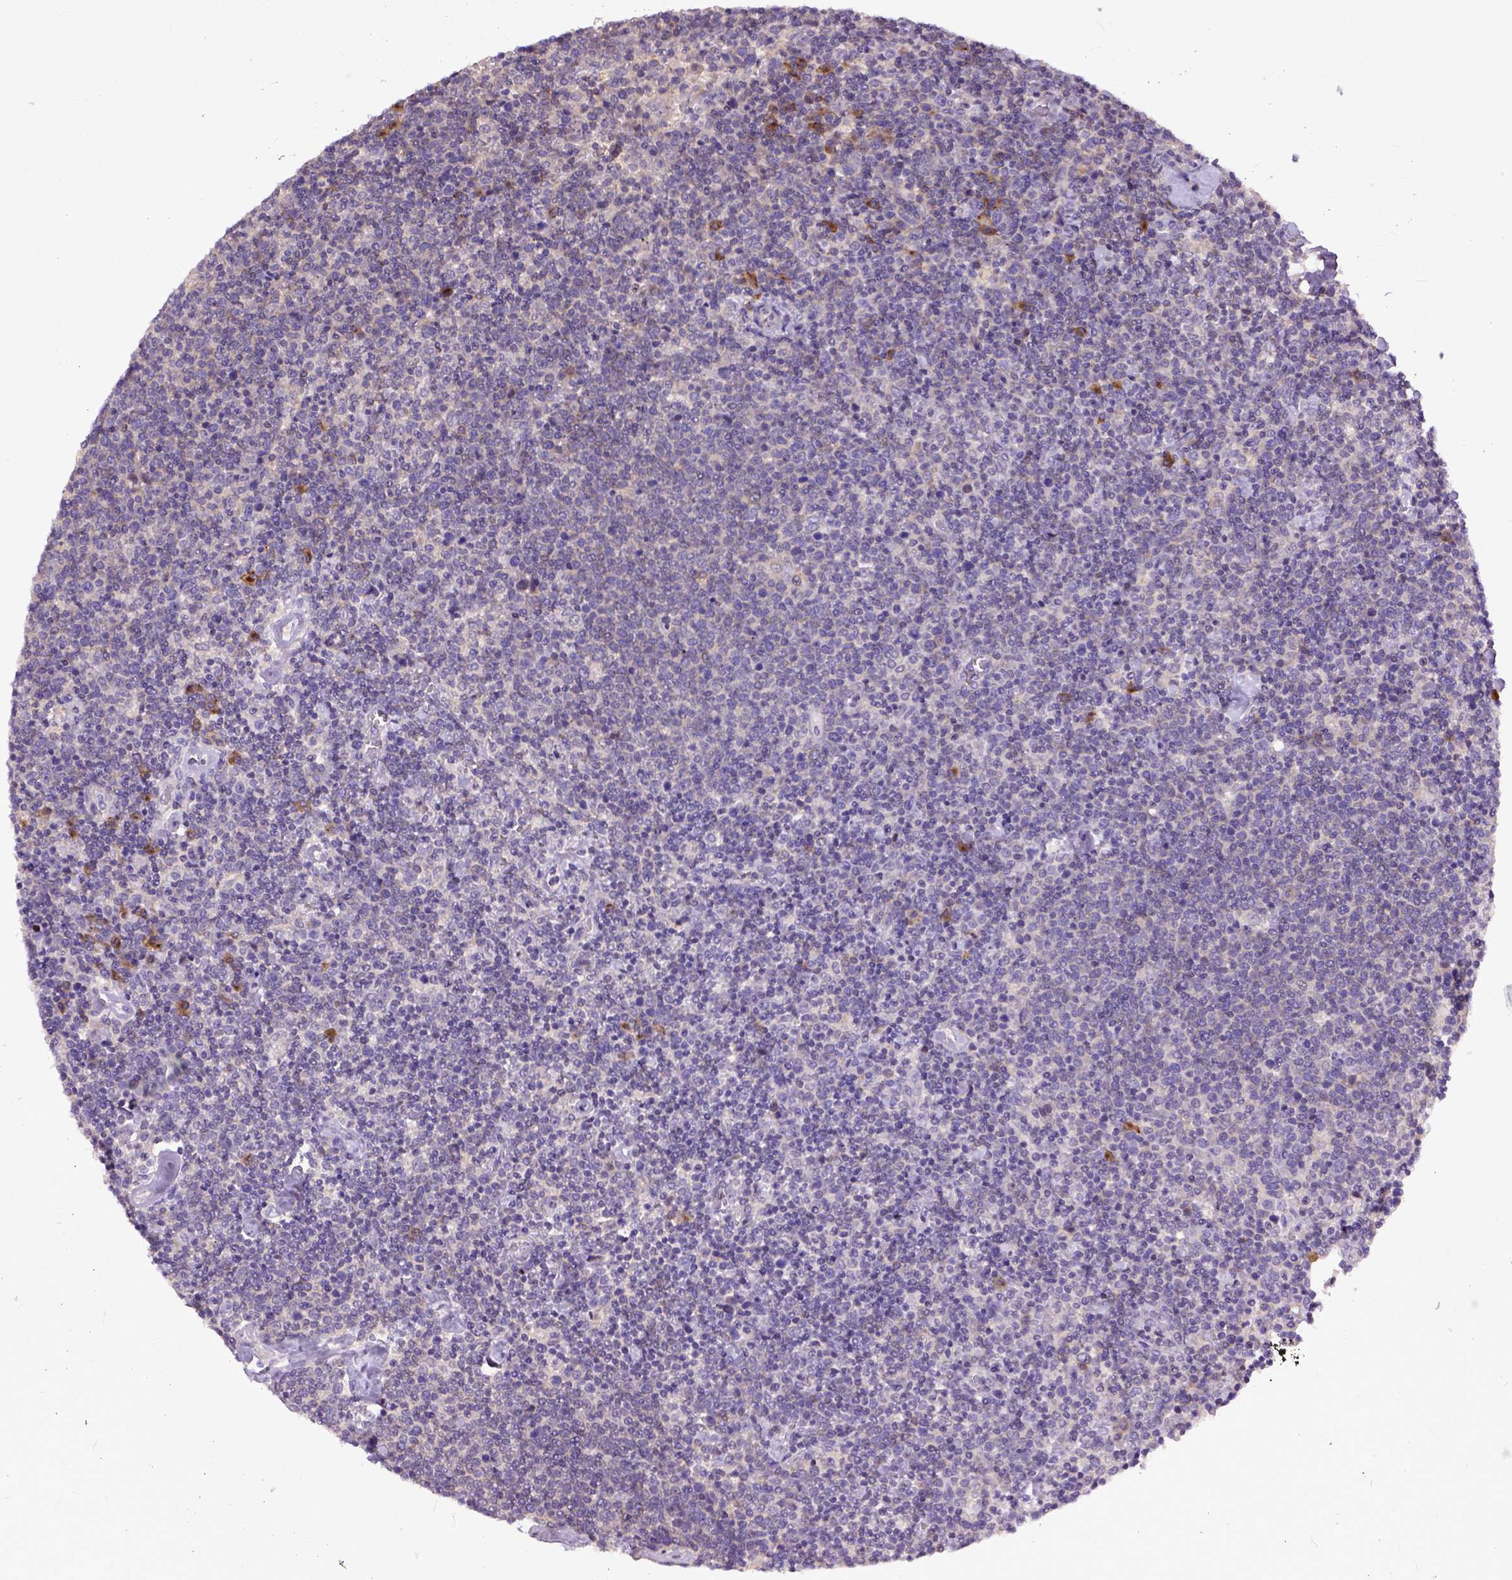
{"staining": {"intensity": "negative", "quantity": "none", "location": "none"}, "tissue": "lymphoma", "cell_type": "Tumor cells", "image_type": "cancer", "snomed": [{"axis": "morphology", "description": "Malignant lymphoma, non-Hodgkin's type, High grade"}, {"axis": "topography", "description": "Lymph node"}], "caption": "This is a micrograph of immunohistochemistry (IHC) staining of high-grade malignant lymphoma, non-Hodgkin's type, which shows no expression in tumor cells.", "gene": "CPNE1", "patient": {"sex": "male", "age": 61}}